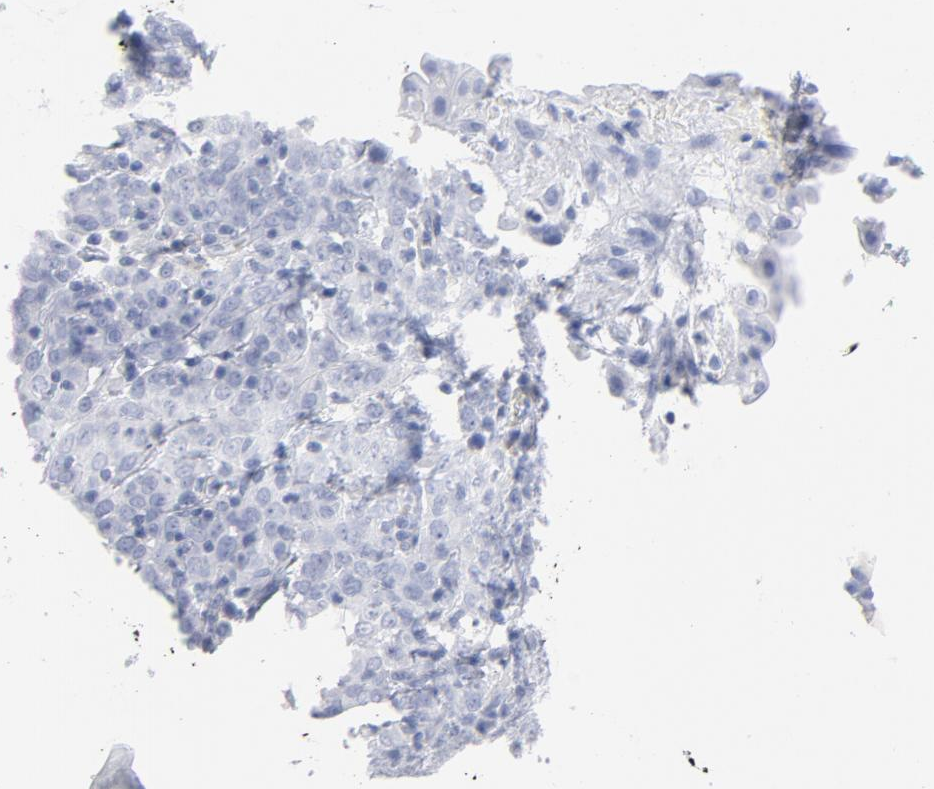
{"staining": {"intensity": "negative", "quantity": "none", "location": "none"}, "tissue": "cervical cancer", "cell_type": "Tumor cells", "image_type": "cancer", "snomed": [{"axis": "morphology", "description": "Normal tissue, NOS"}, {"axis": "morphology", "description": "Squamous cell carcinoma, NOS"}, {"axis": "topography", "description": "Cervix"}], "caption": "This is a photomicrograph of immunohistochemistry staining of cervical squamous cell carcinoma, which shows no expression in tumor cells. The staining was performed using DAB to visualize the protein expression in brown, while the nuclei were stained in blue with hematoxylin (Magnification: 20x).", "gene": "P2RY8", "patient": {"sex": "female", "age": 67}}